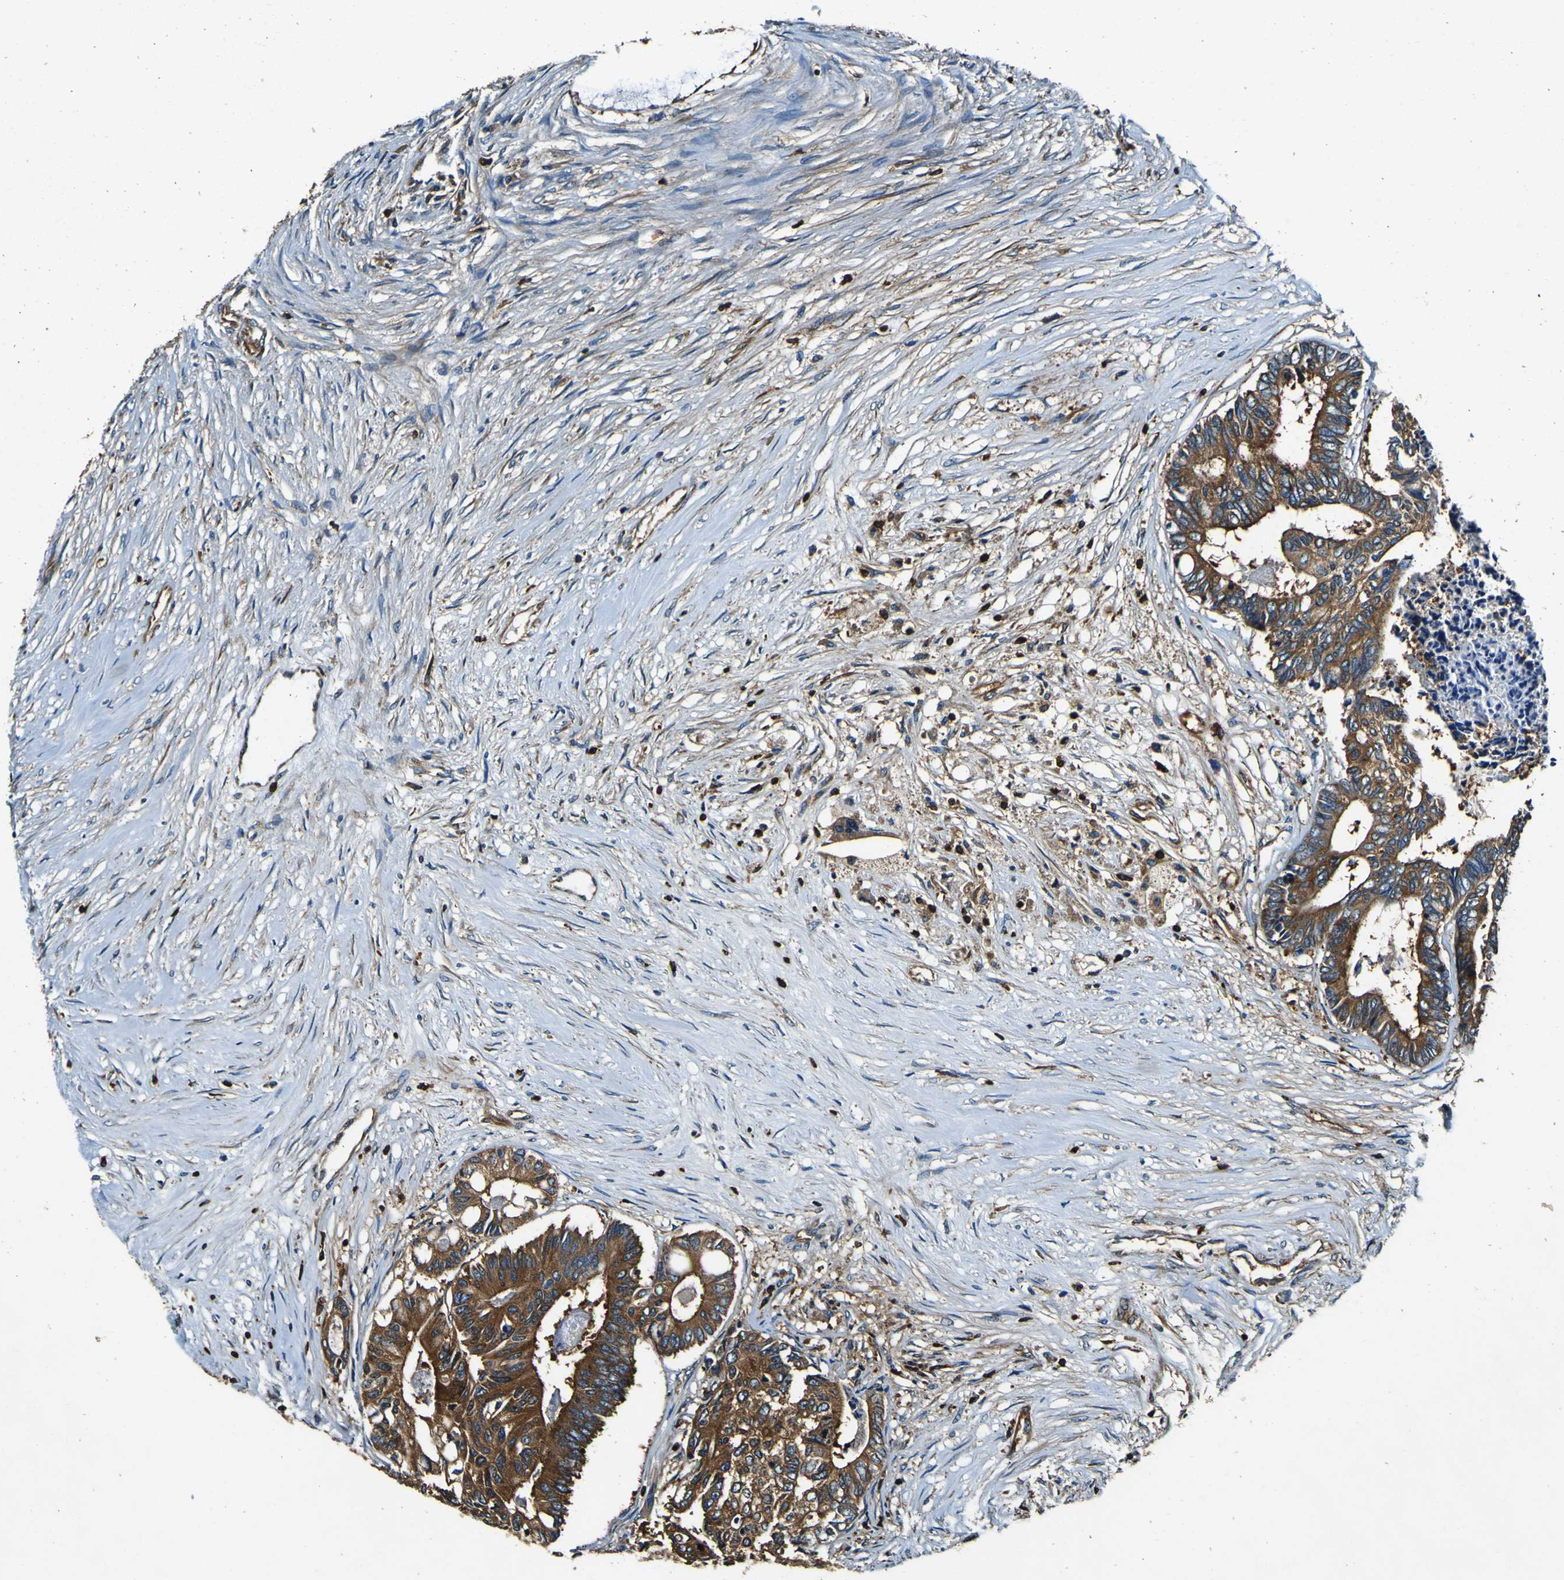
{"staining": {"intensity": "strong", "quantity": ">75%", "location": "cytoplasmic/membranous"}, "tissue": "colorectal cancer", "cell_type": "Tumor cells", "image_type": "cancer", "snomed": [{"axis": "morphology", "description": "Adenocarcinoma, NOS"}, {"axis": "topography", "description": "Rectum"}], "caption": "About >75% of tumor cells in human colorectal adenocarcinoma exhibit strong cytoplasmic/membranous protein staining as visualized by brown immunohistochemical staining.", "gene": "RHOT2", "patient": {"sex": "male", "age": 63}}